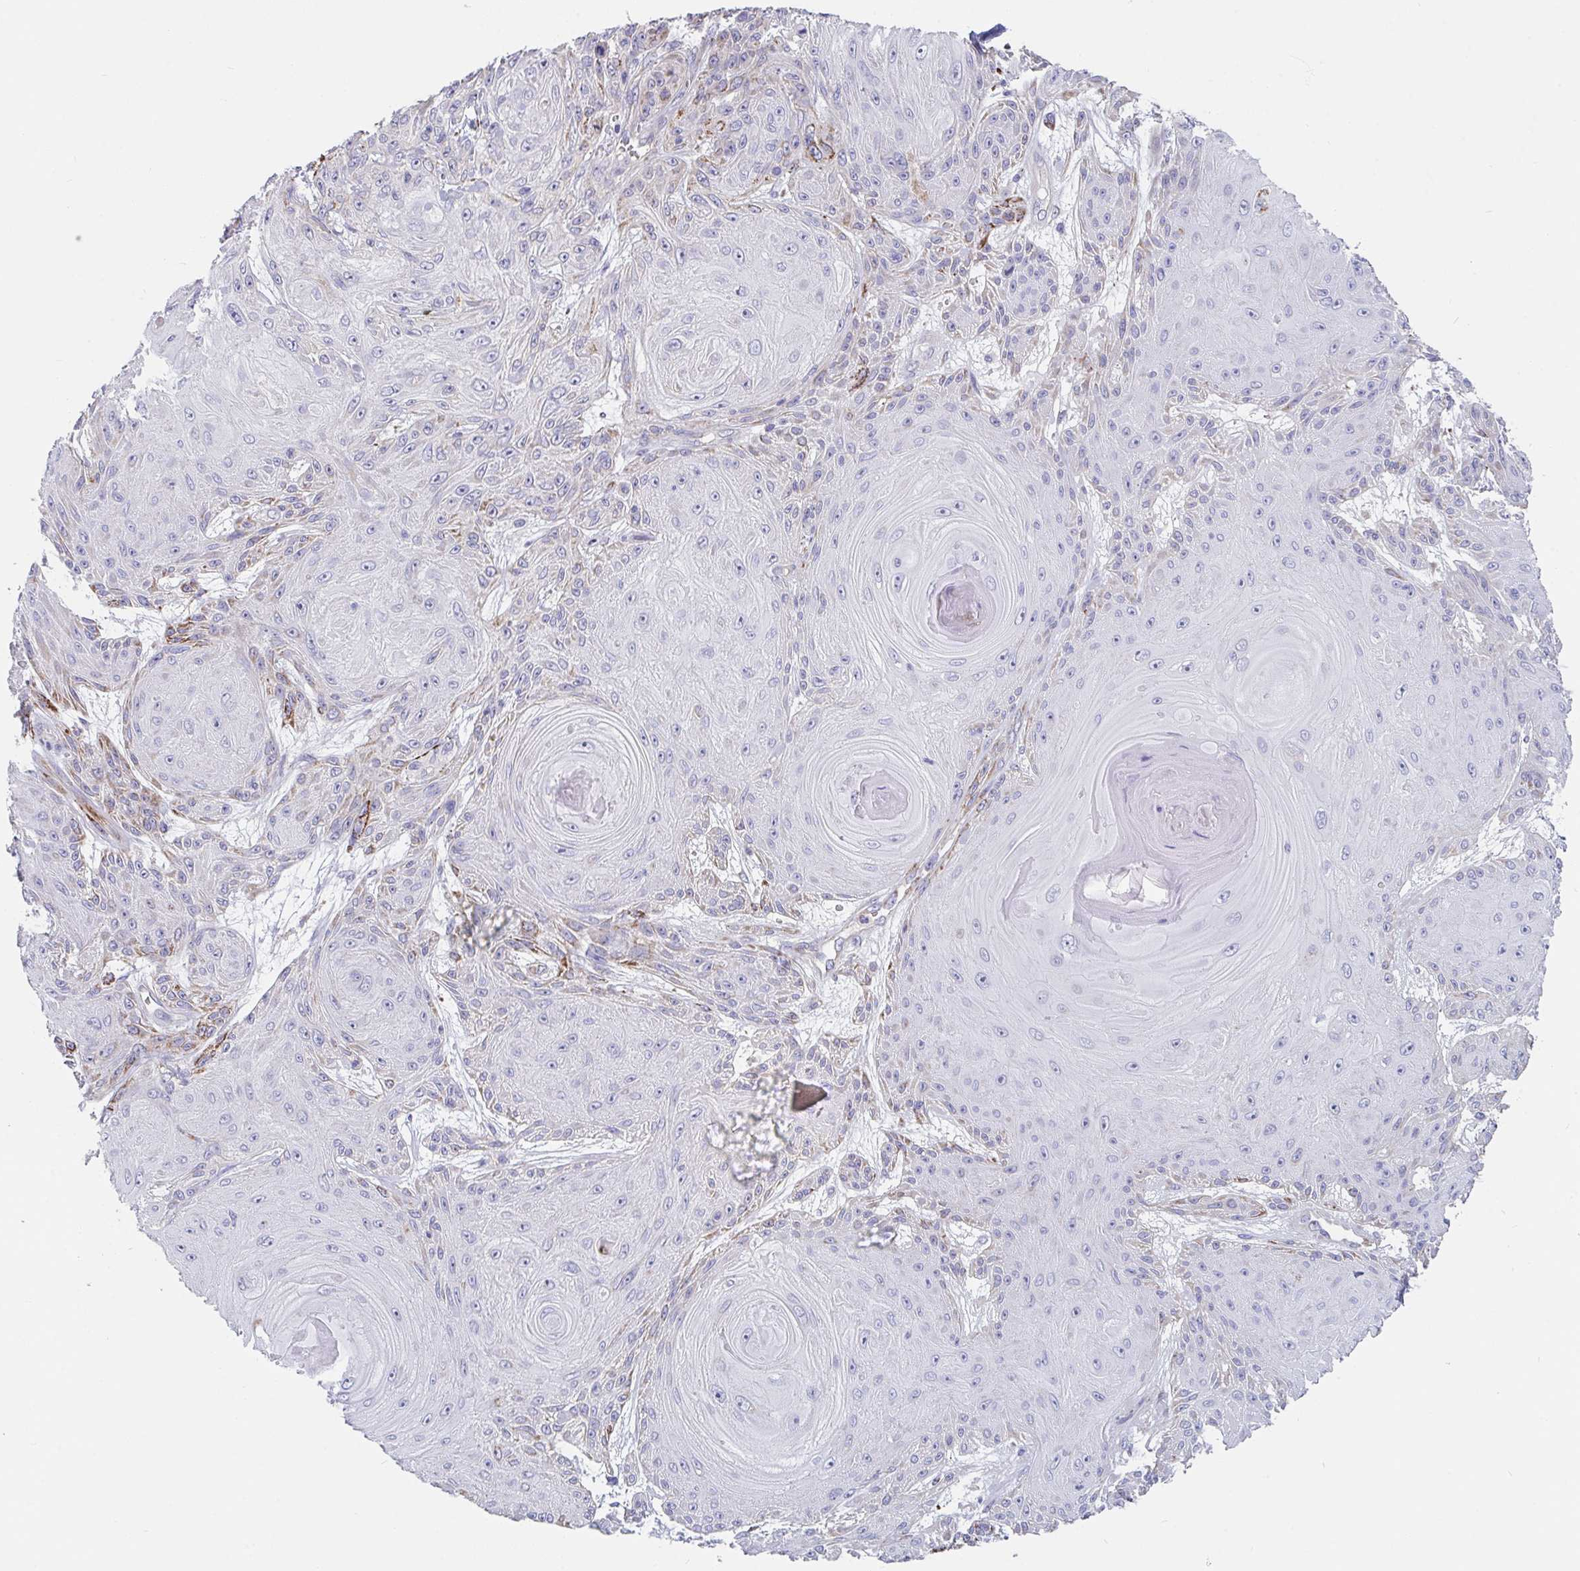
{"staining": {"intensity": "strong", "quantity": "<25%", "location": "cytoplasmic/membranous"}, "tissue": "skin cancer", "cell_type": "Tumor cells", "image_type": "cancer", "snomed": [{"axis": "morphology", "description": "Squamous cell carcinoma, NOS"}, {"axis": "topography", "description": "Skin"}], "caption": "There is medium levels of strong cytoplasmic/membranous expression in tumor cells of skin squamous cell carcinoma, as demonstrated by immunohistochemical staining (brown color).", "gene": "FAM156B", "patient": {"sex": "male", "age": 88}}